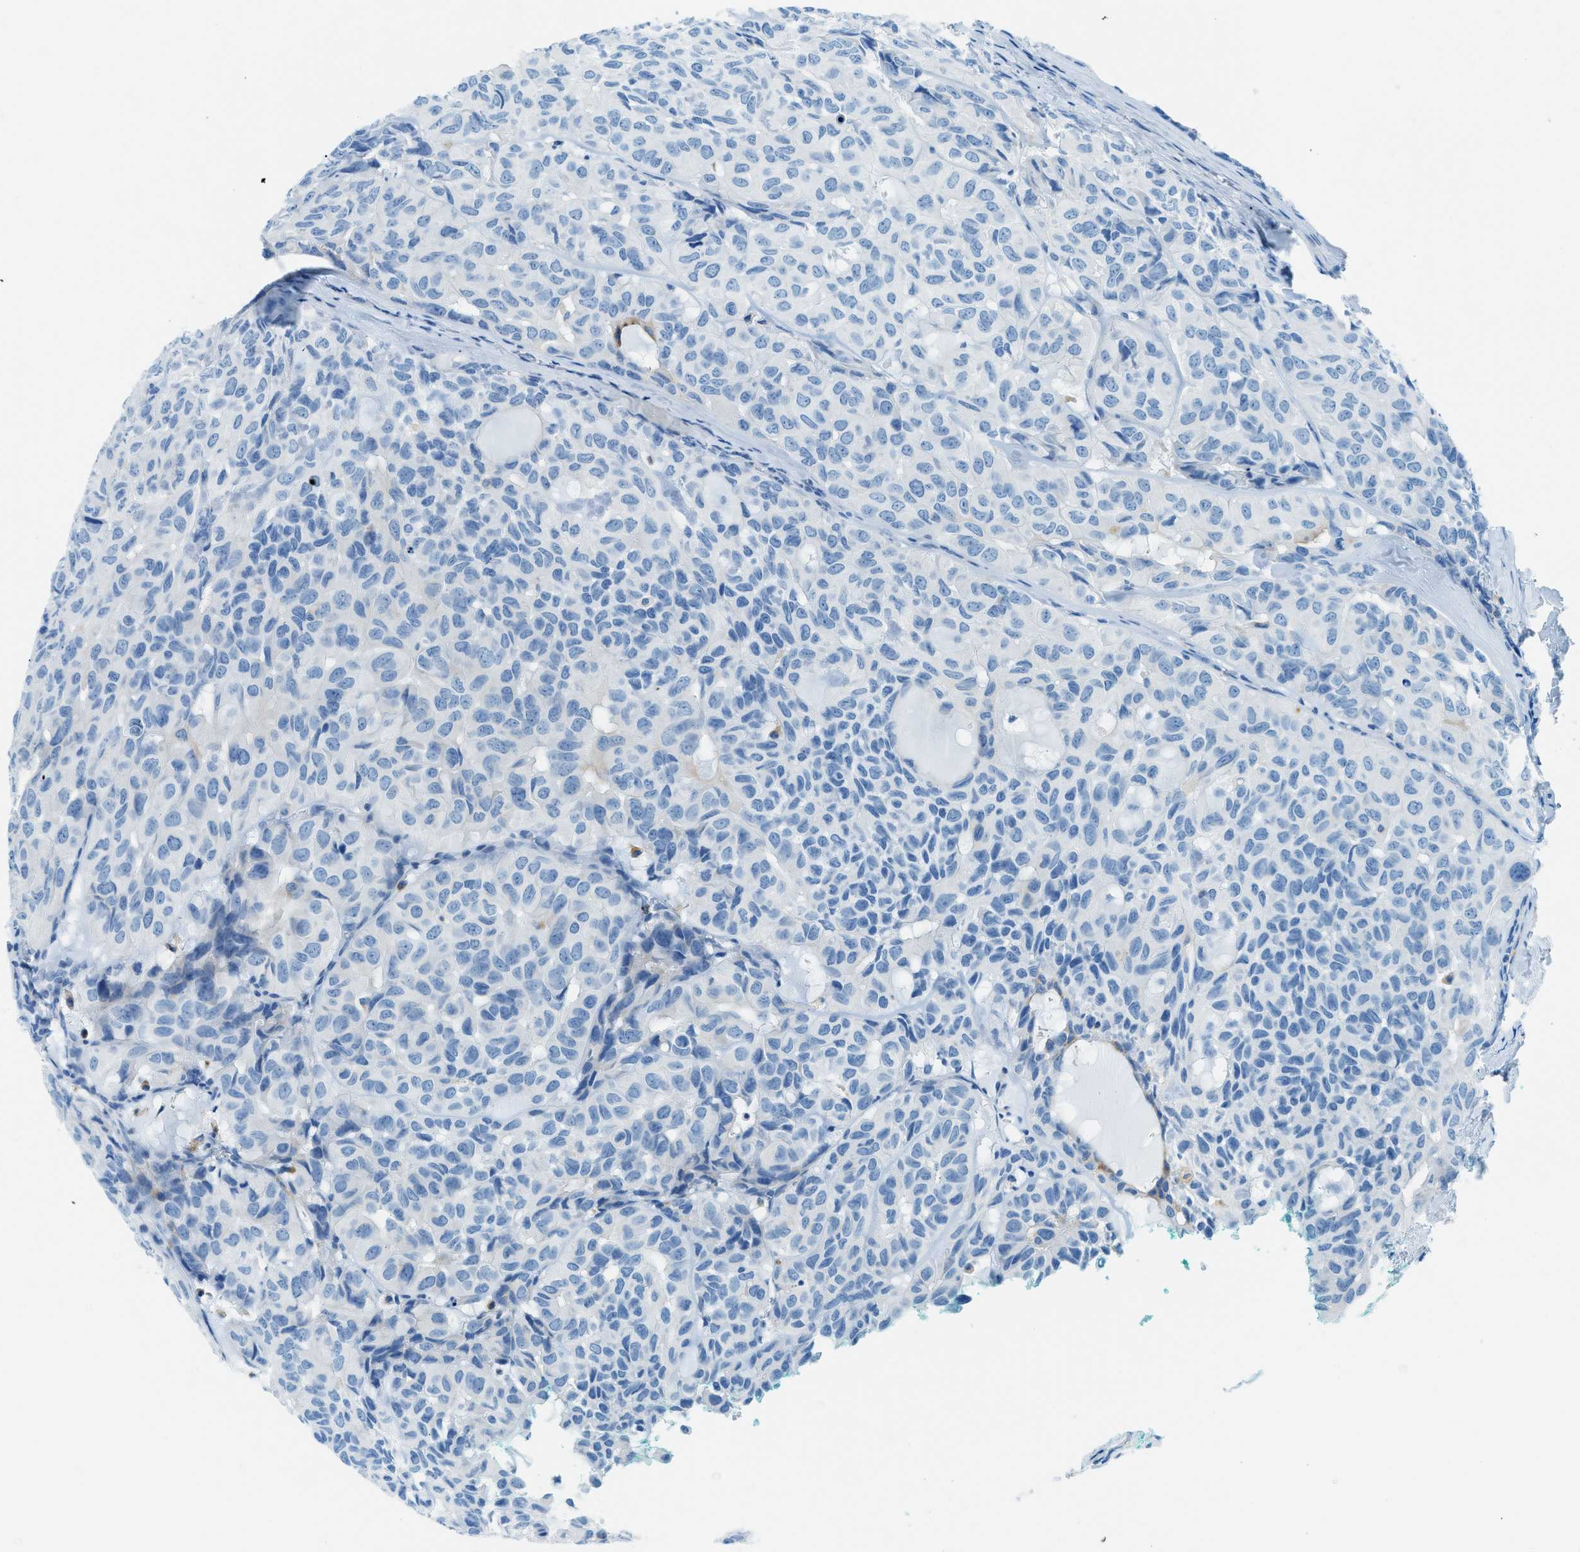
{"staining": {"intensity": "negative", "quantity": "none", "location": "none"}, "tissue": "head and neck cancer", "cell_type": "Tumor cells", "image_type": "cancer", "snomed": [{"axis": "morphology", "description": "Adenocarcinoma, NOS"}, {"axis": "topography", "description": "Salivary gland, NOS"}, {"axis": "topography", "description": "Head-Neck"}], "caption": "The histopathology image reveals no staining of tumor cells in head and neck cancer.", "gene": "C21orf62", "patient": {"sex": "female", "age": 76}}